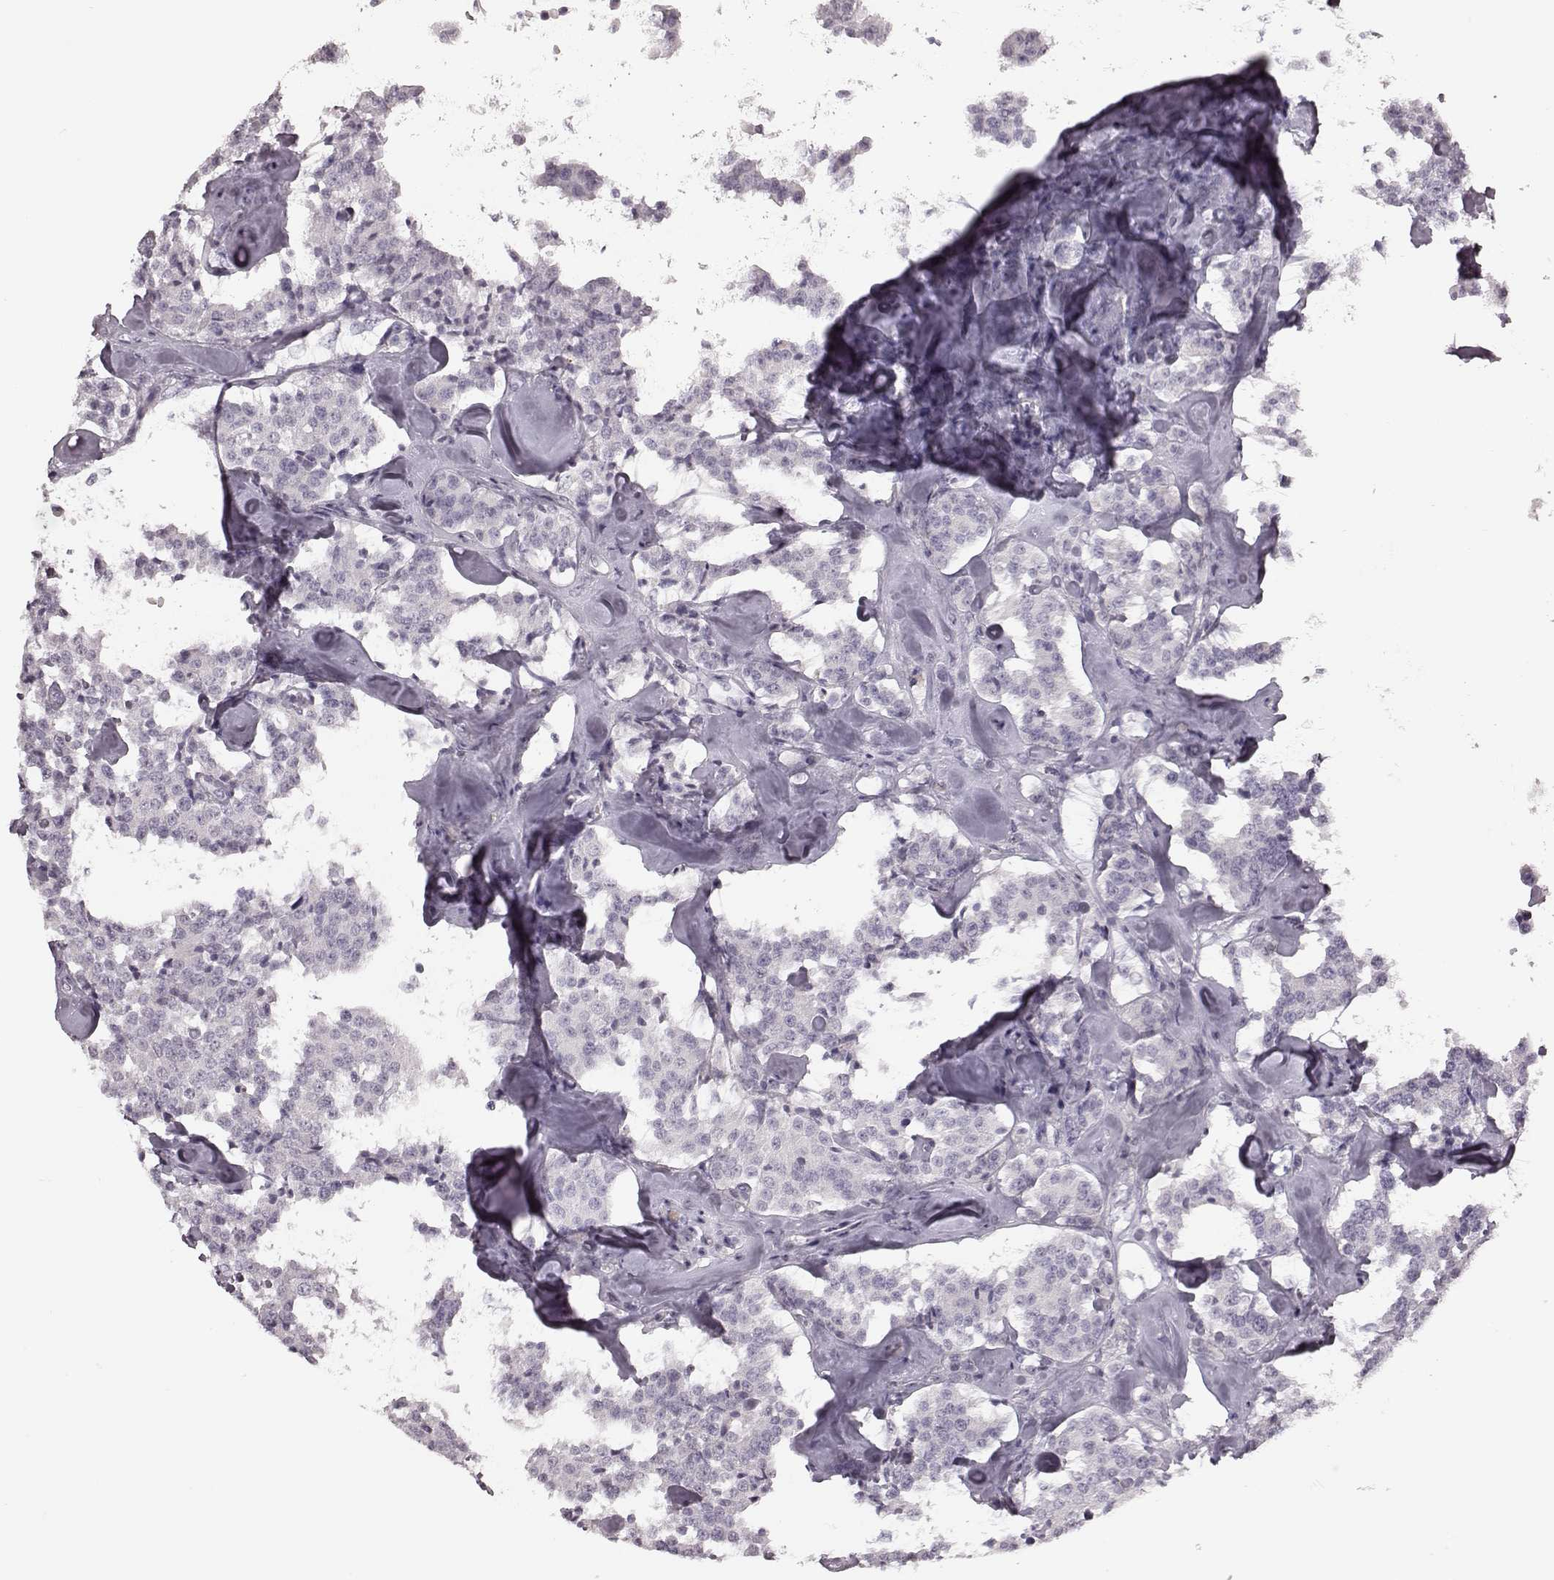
{"staining": {"intensity": "negative", "quantity": "none", "location": "none"}, "tissue": "carcinoid", "cell_type": "Tumor cells", "image_type": "cancer", "snomed": [{"axis": "morphology", "description": "Carcinoid, malignant, NOS"}, {"axis": "topography", "description": "Pancreas"}], "caption": "Carcinoid (malignant) stained for a protein using IHC shows no staining tumor cells.", "gene": "ZNF433", "patient": {"sex": "male", "age": 41}}